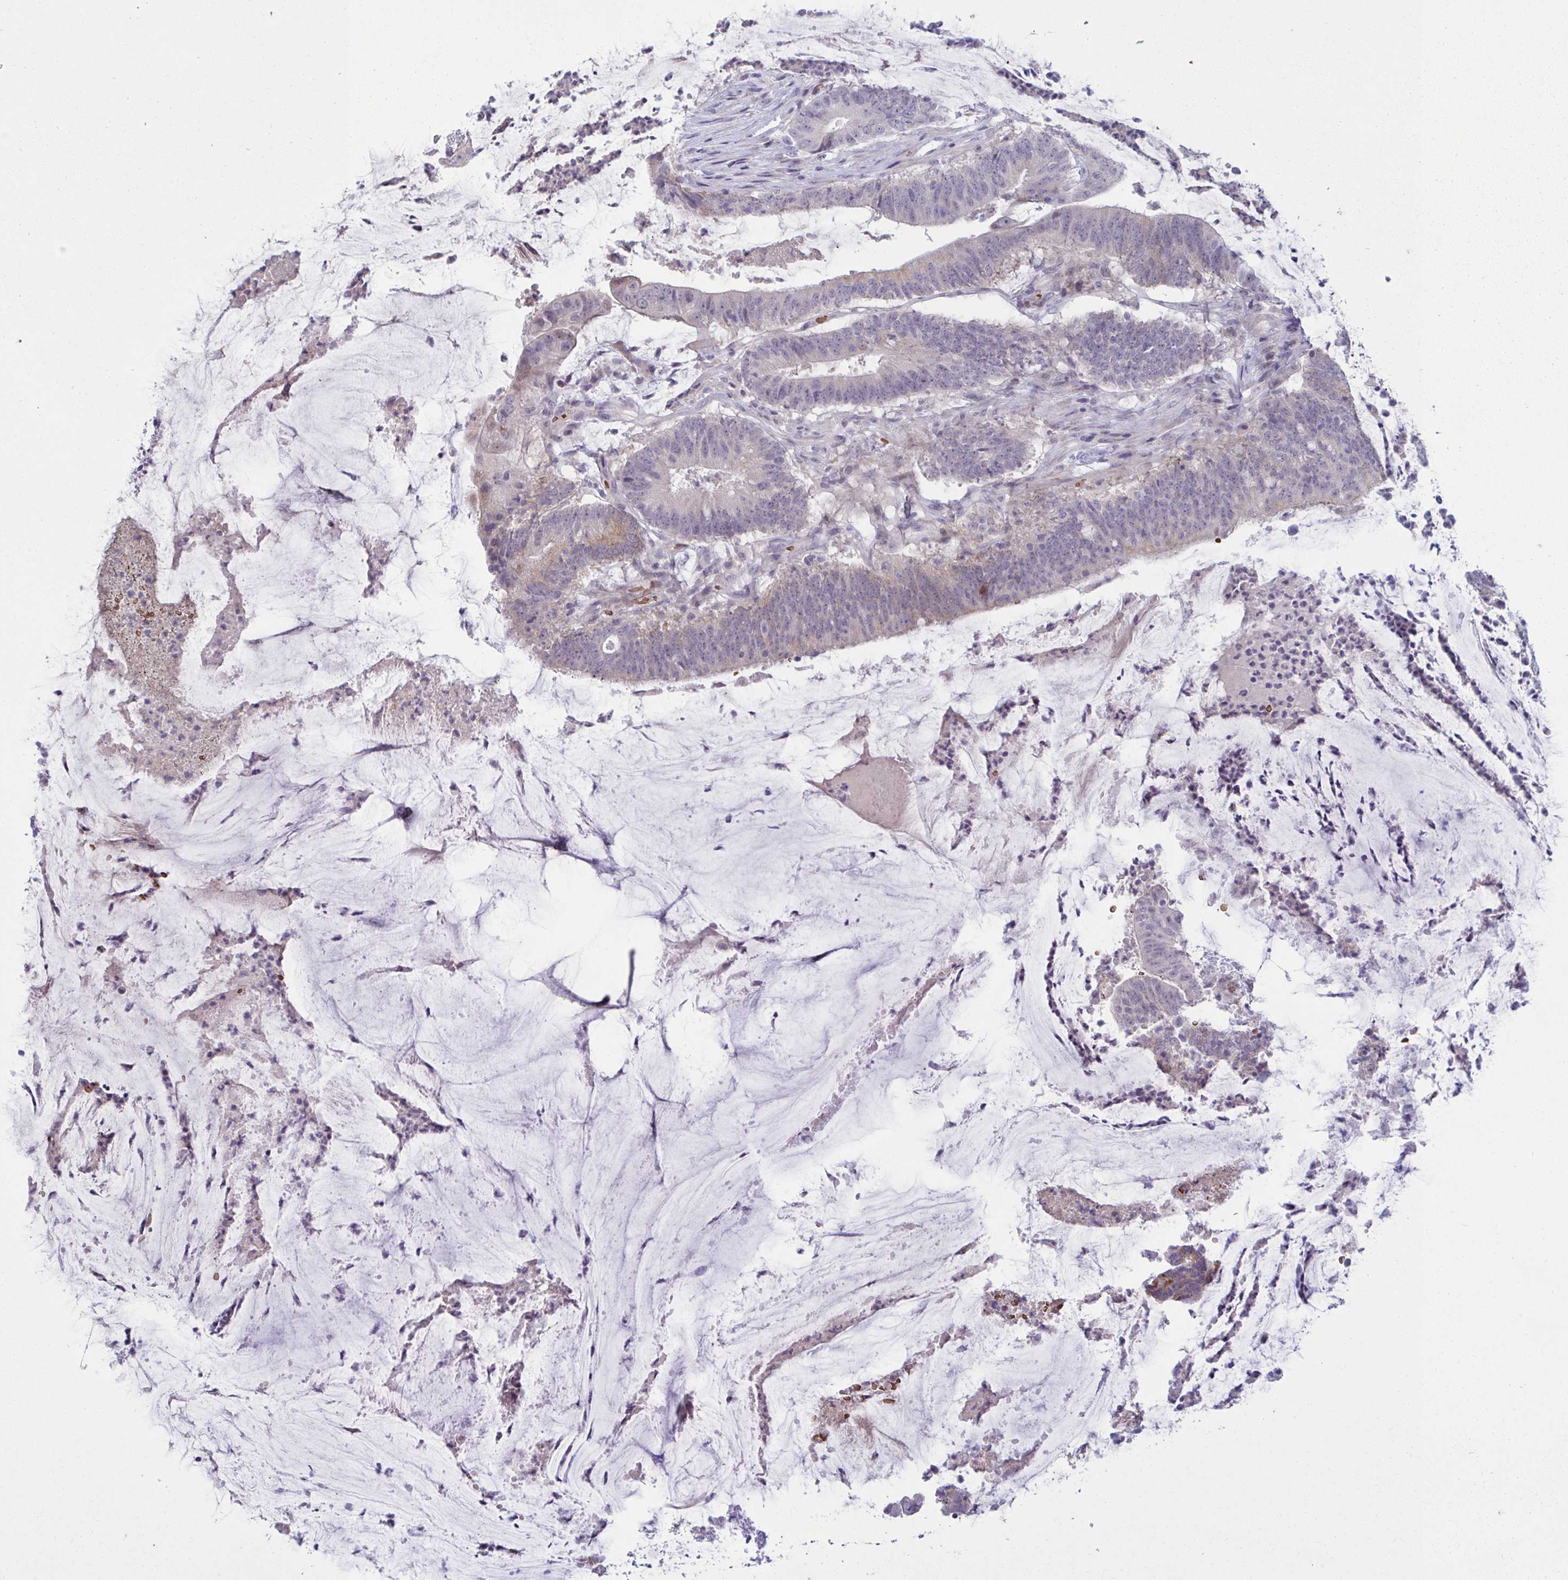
{"staining": {"intensity": "weak", "quantity": "<25%", "location": "cytoplasmic/membranous"}, "tissue": "colorectal cancer", "cell_type": "Tumor cells", "image_type": "cancer", "snomed": [{"axis": "morphology", "description": "Adenocarcinoma, NOS"}, {"axis": "topography", "description": "Colon"}], "caption": "Immunohistochemistry of colorectal cancer (adenocarcinoma) demonstrates no staining in tumor cells.", "gene": "VWC2", "patient": {"sex": "female", "age": 43}}